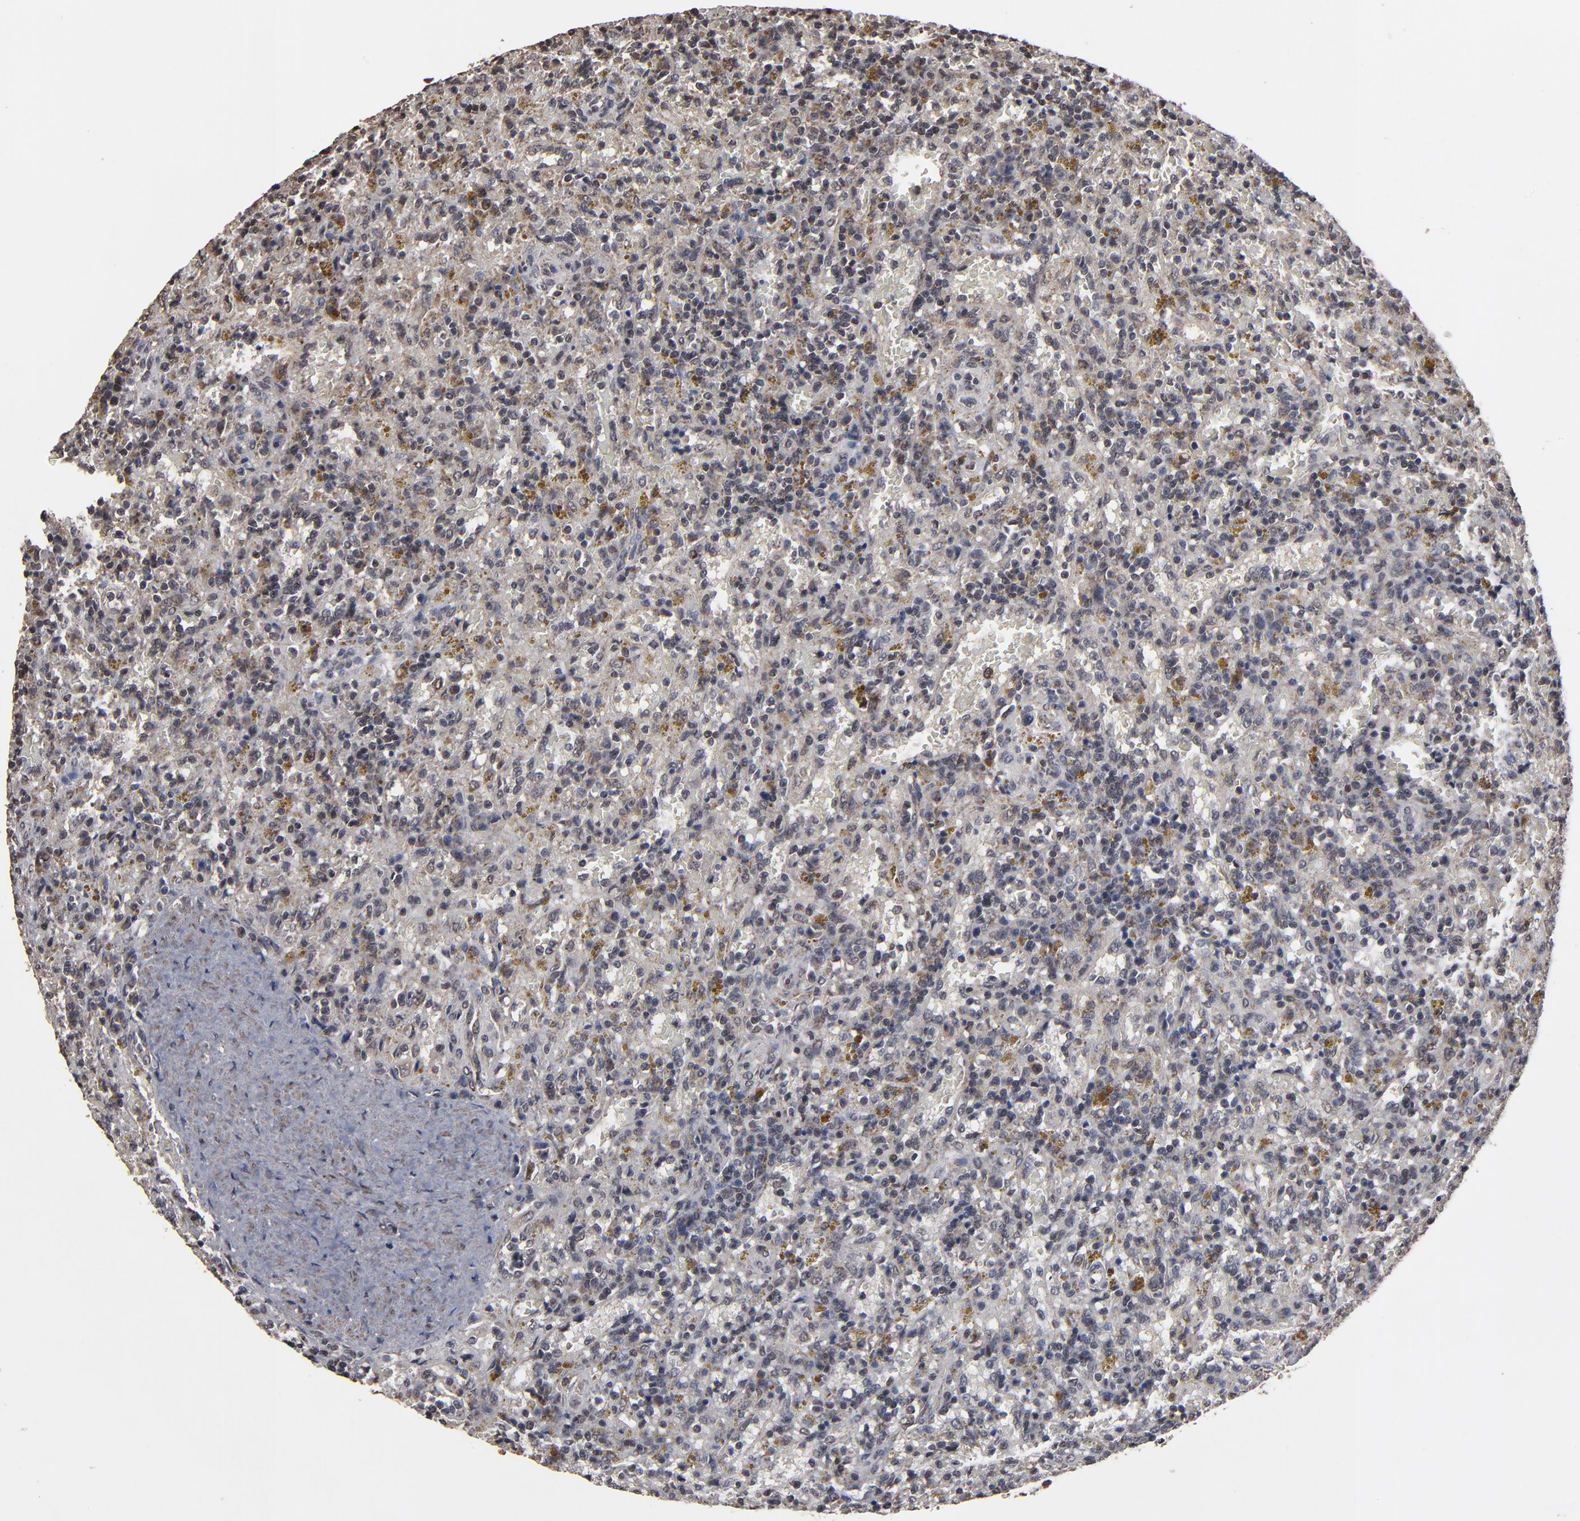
{"staining": {"intensity": "negative", "quantity": "none", "location": "none"}, "tissue": "lymphoma", "cell_type": "Tumor cells", "image_type": "cancer", "snomed": [{"axis": "morphology", "description": "Malignant lymphoma, non-Hodgkin's type, Low grade"}, {"axis": "topography", "description": "Spleen"}], "caption": "Tumor cells show no significant protein positivity in lymphoma.", "gene": "BNIP3", "patient": {"sex": "female", "age": 65}}